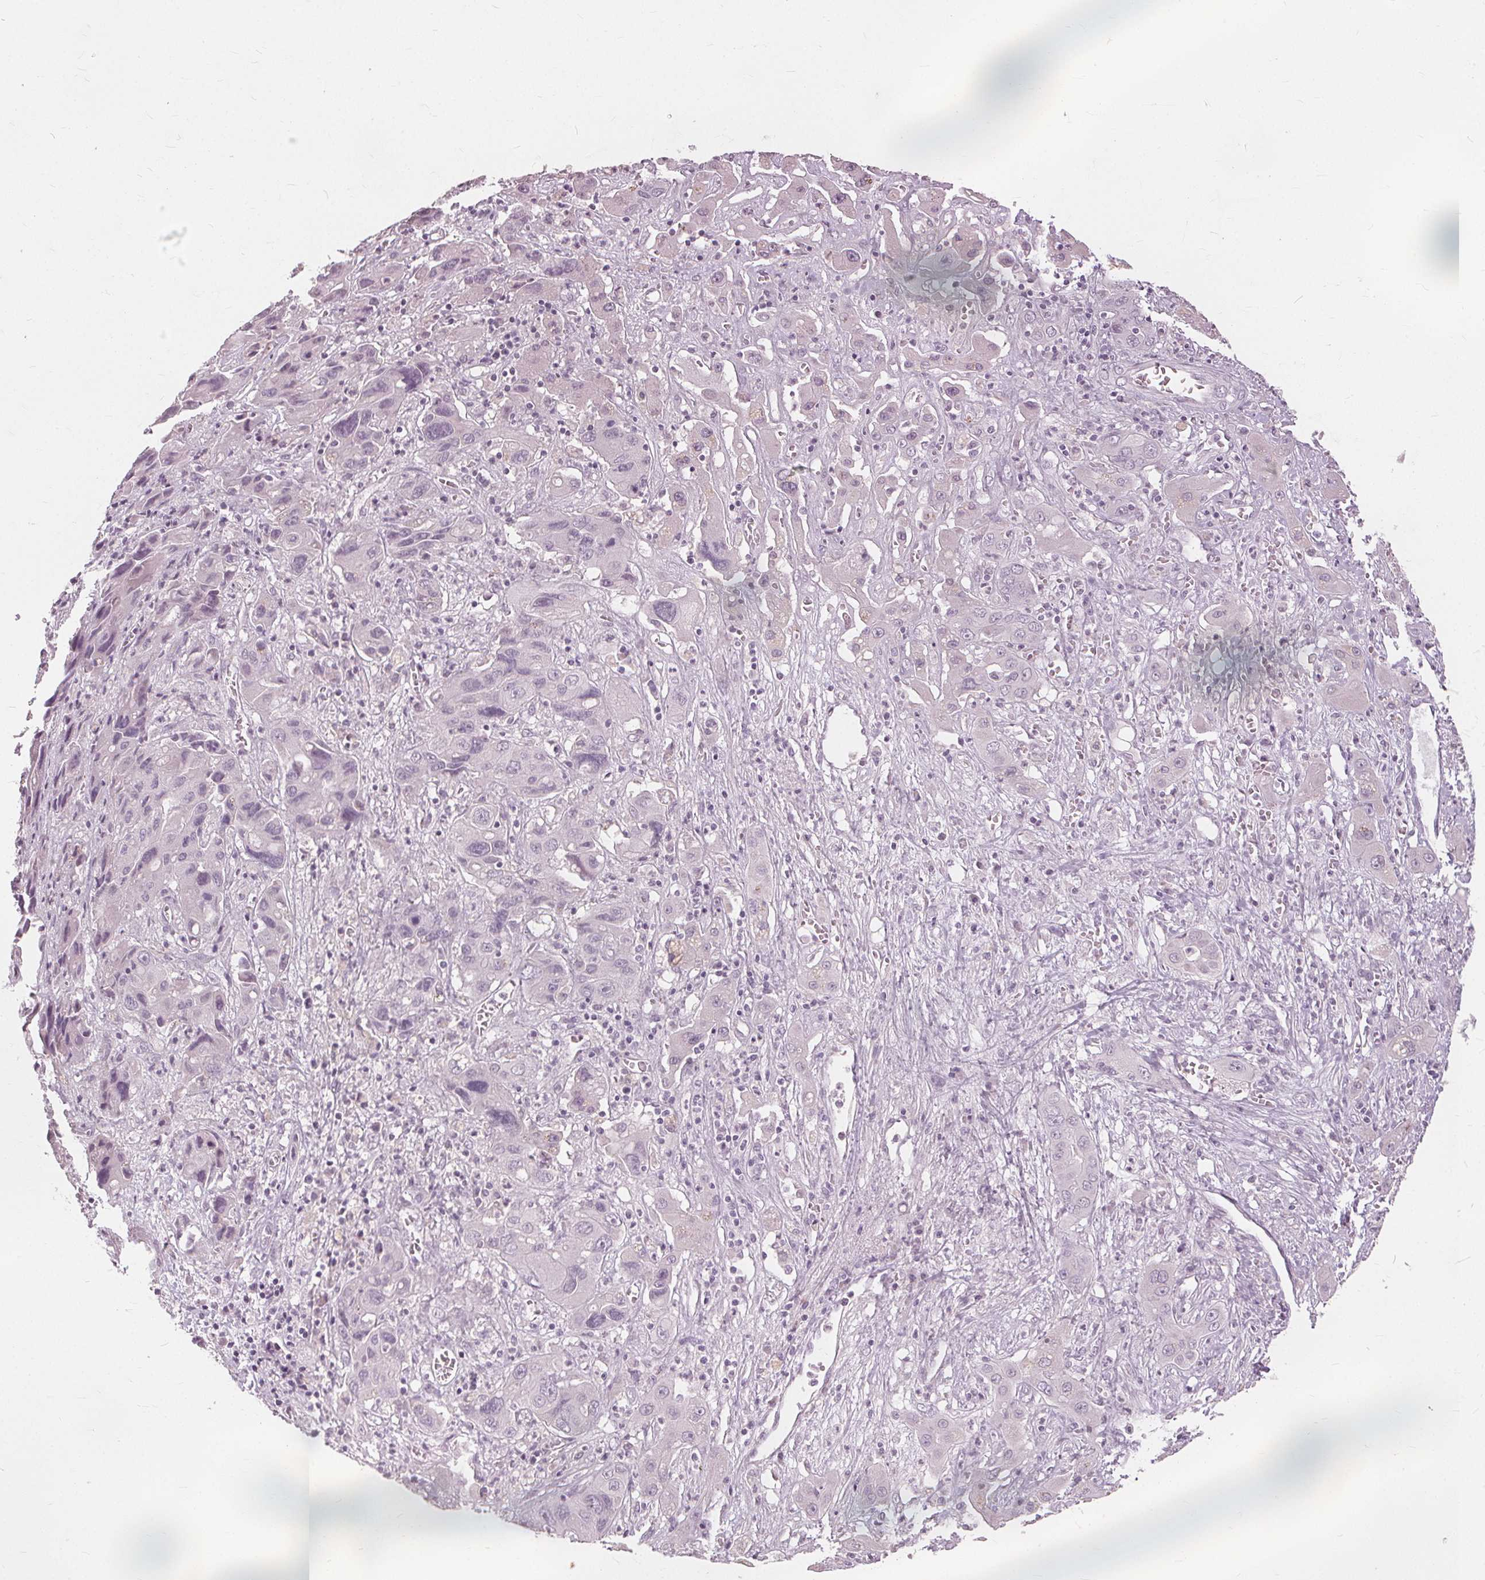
{"staining": {"intensity": "negative", "quantity": "none", "location": "none"}, "tissue": "liver cancer", "cell_type": "Tumor cells", "image_type": "cancer", "snomed": [{"axis": "morphology", "description": "Cholangiocarcinoma"}, {"axis": "topography", "description": "Liver"}], "caption": "Immunohistochemical staining of human liver cancer displays no significant expression in tumor cells.", "gene": "SFTPD", "patient": {"sex": "male", "age": 67}}